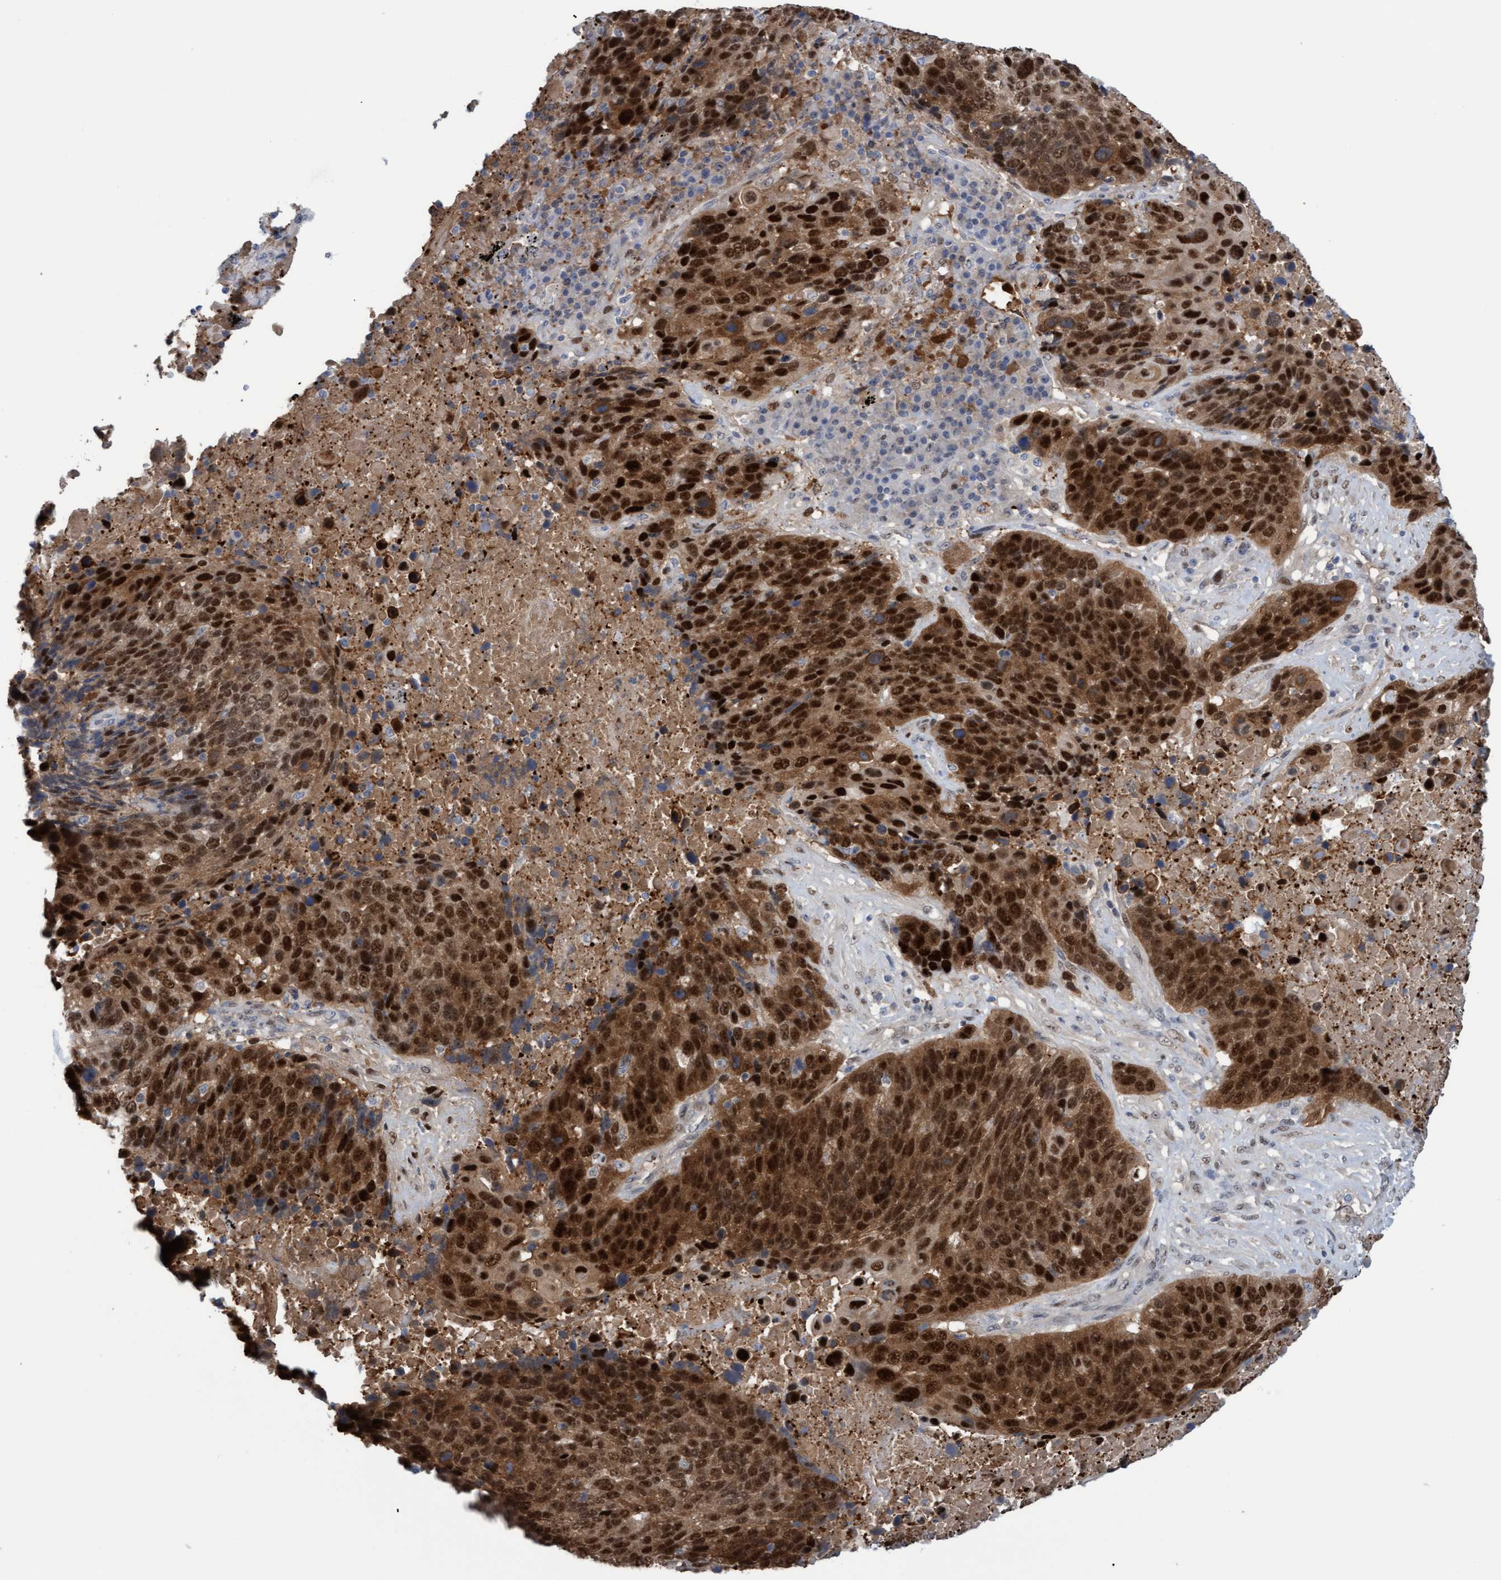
{"staining": {"intensity": "strong", "quantity": ">75%", "location": "cytoplasmic/membranous,nuclear"}, "tissue": "lung cancer", "cell_type": "Tumor cells", "image_type": "cancer", "snomed": [{"axis": "morphology", "description": "Squamous cell carcinoma, NOS"}, {"axis": "topography", "description": "Lung"}], "caption": "This photomicrograph demonstrates IHC staining of human lung squamous cell carcinoma, with high strong cytoplasmic/membranous and nuclear expression in about >75% of tumor cells.", "gene": "PINX1", "patient": {"sex": "male", "age": 66}}